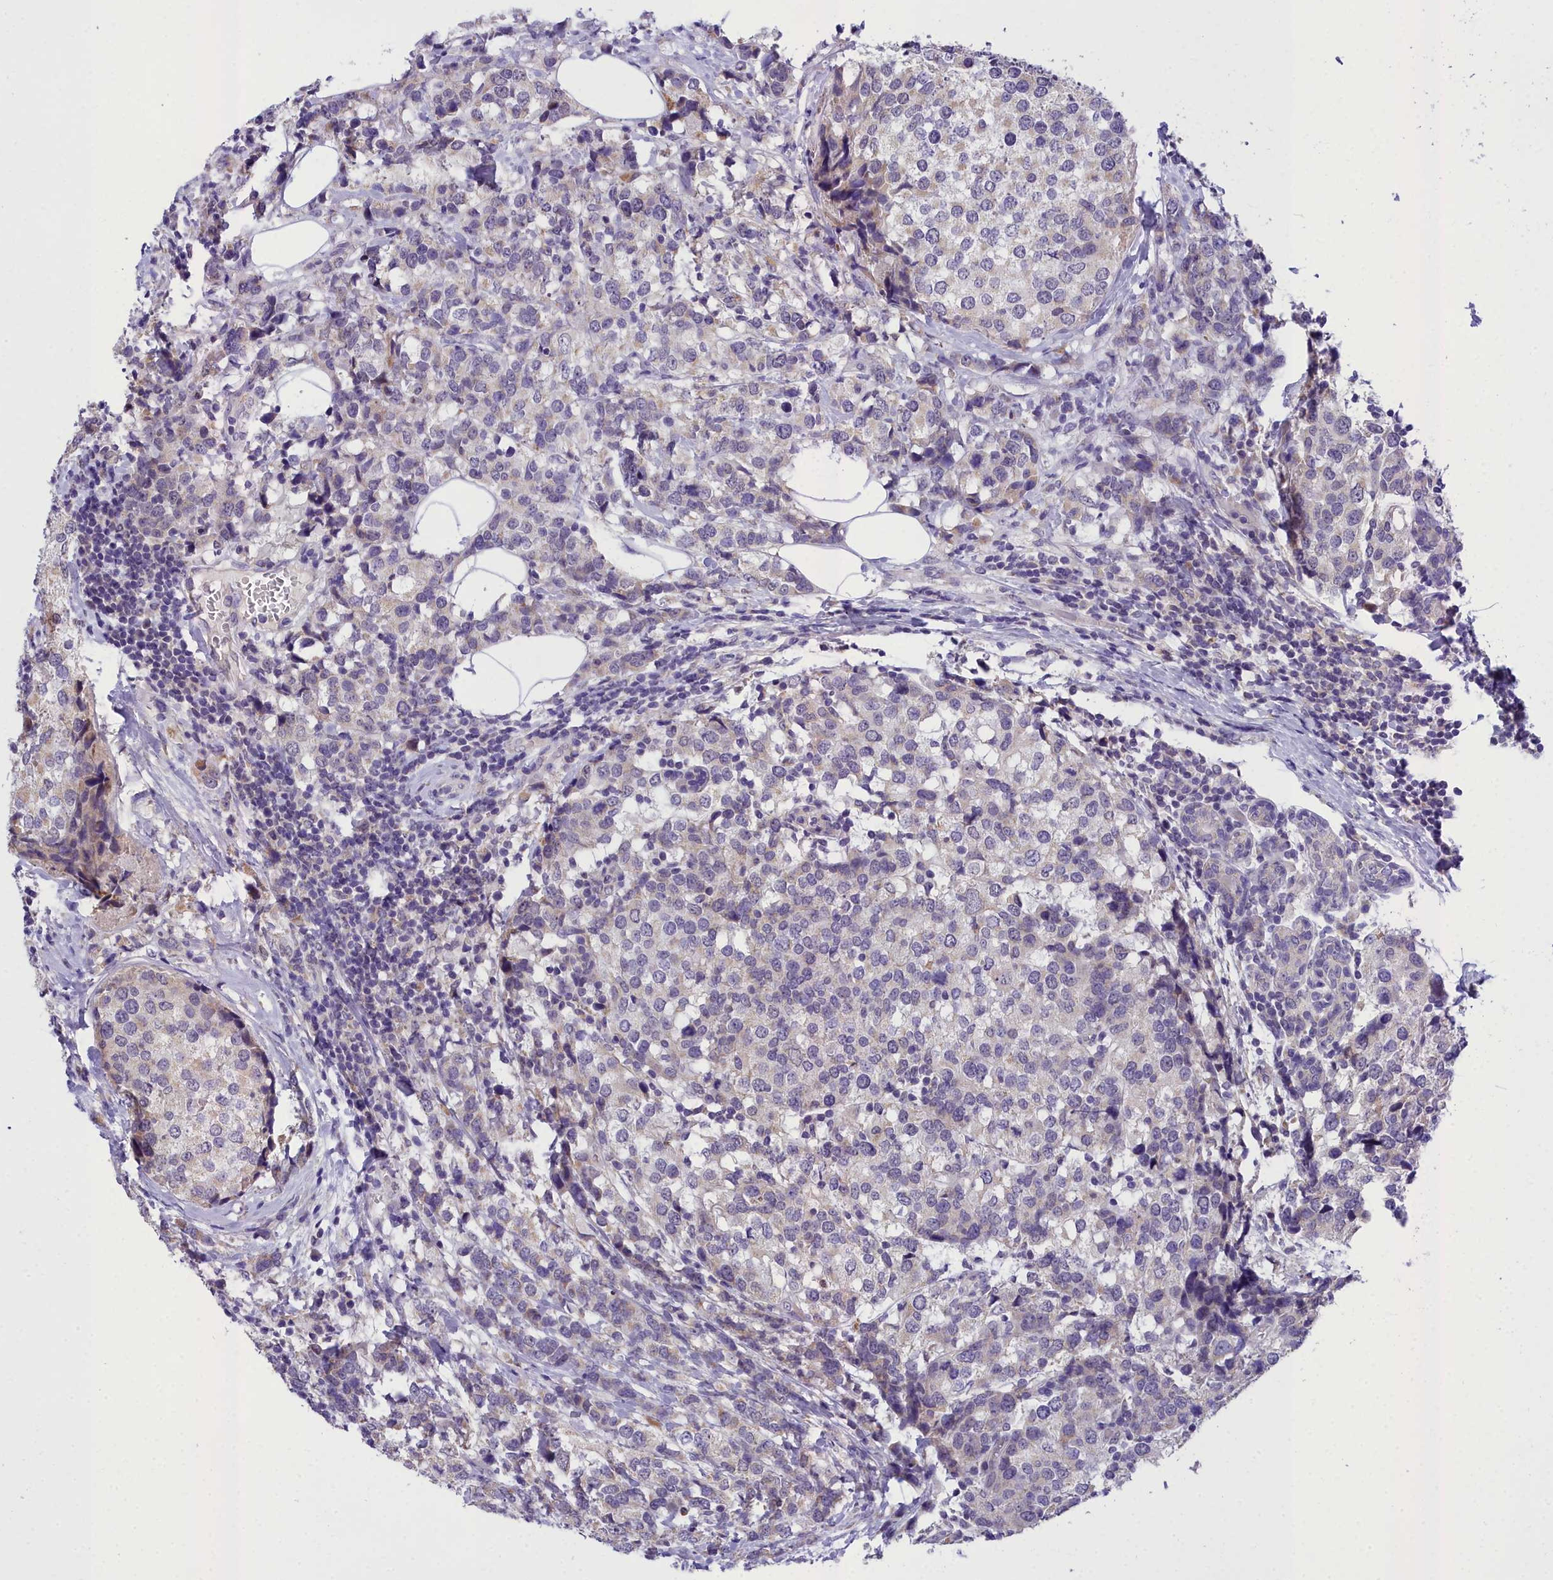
{"staining": {"intensity": "negative", "quantity": "none", "location": "none"}, "tissue": "breast cancer", "cell_type": "Tumor cells", "image_type": "cancer", "snomed": [{"axis": "morphology", "description": "Lobular carcinoma"}, {"axis": "topography", "description": "Breast"}], "caption": "This is an immunohistochemistry (IHC) histopathology image of breast cancer. There is no staining in tumor cells.", "gene": "MIIP", "patient": {"sex": "female", "age": 59}}